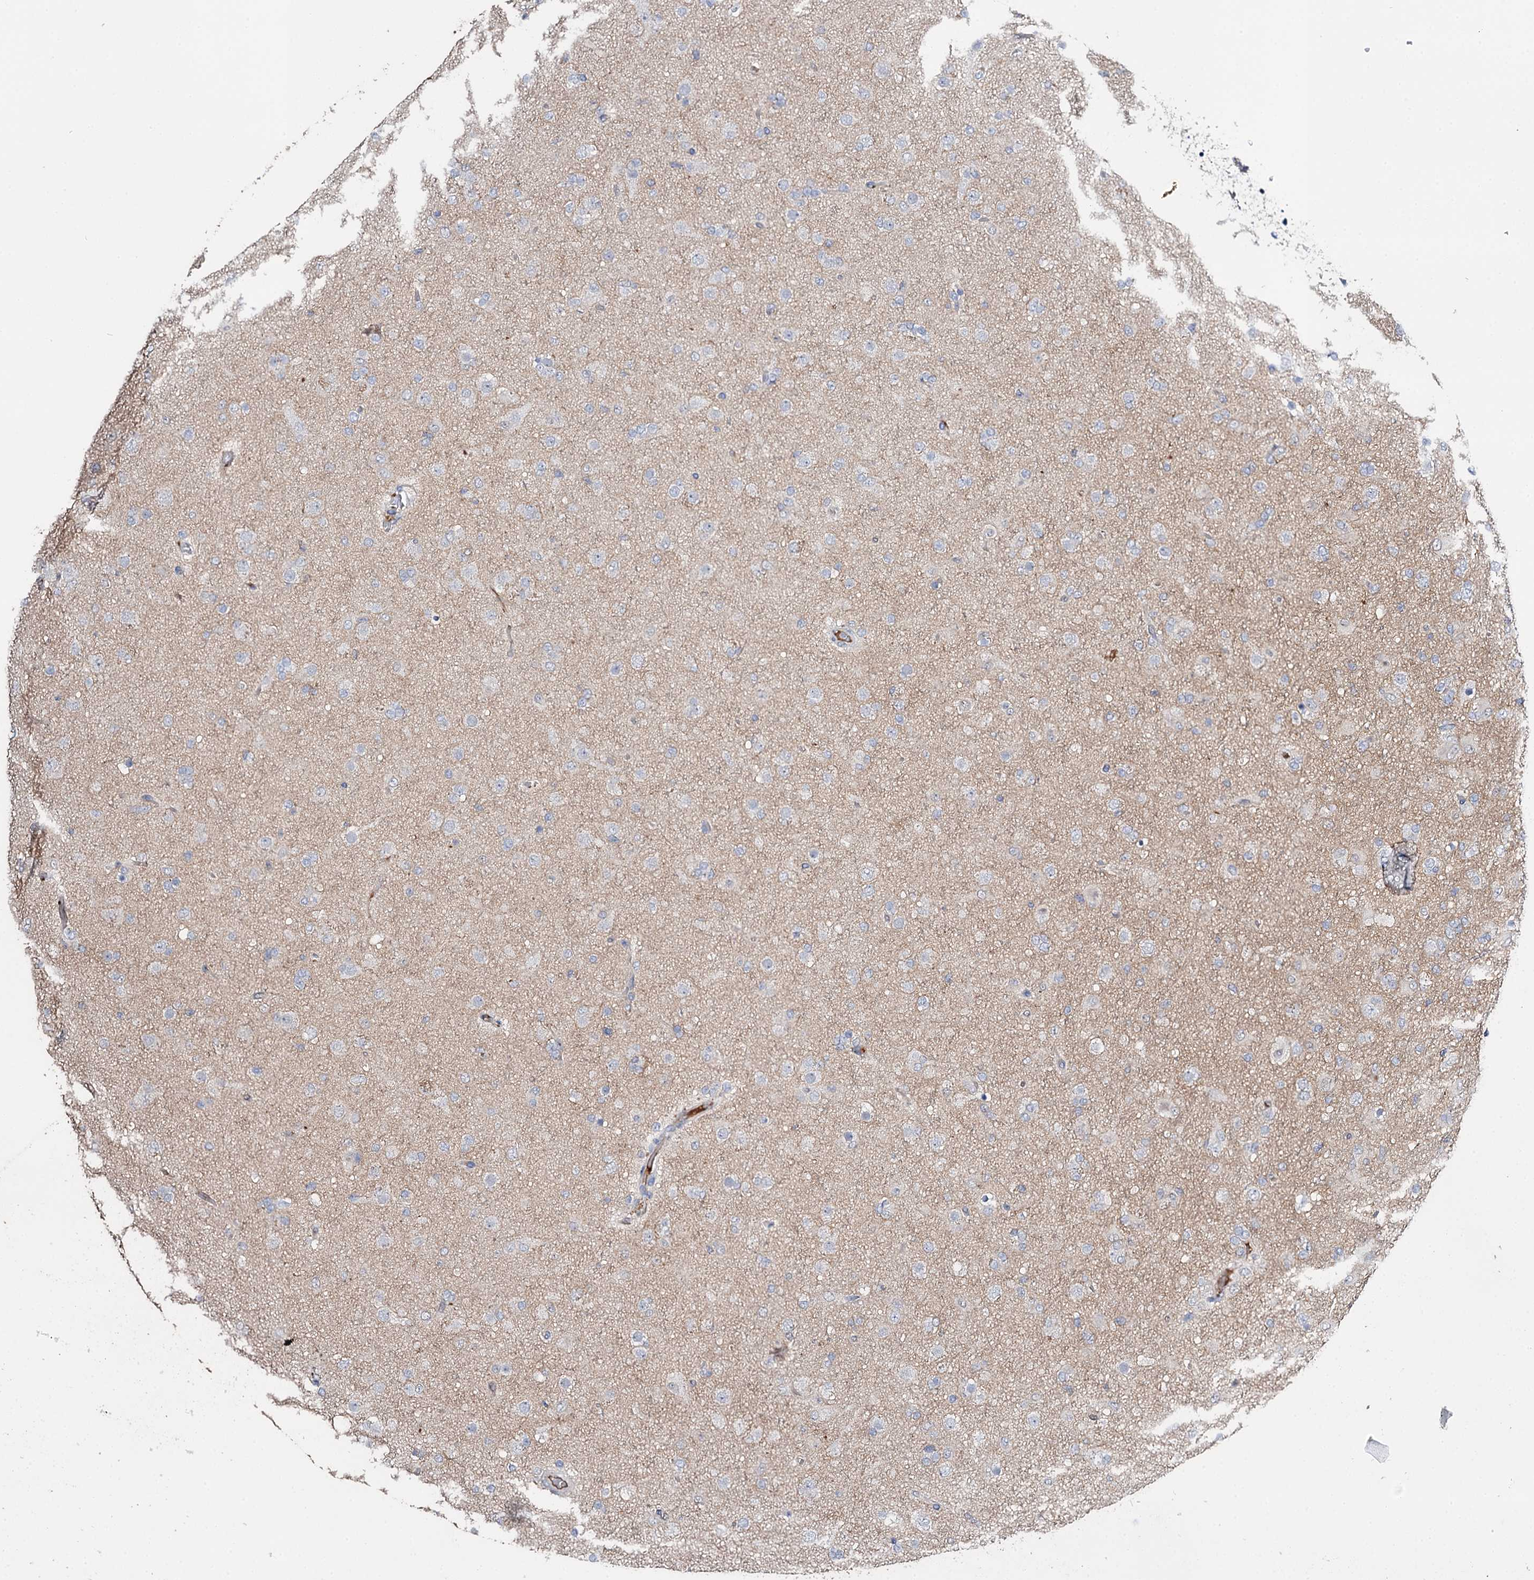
{"staining": {"intensity": "negative", "quantity": "none", "location": "none"}, "tissue": "glioma", "cell_type": "Tumor cells", "image_type": "cancer", "snomed": [{"axis": "morphology", "description": "Glioma, malignant, Low grade"}, {"axis": "topography", "description": "Brain"}], "caption": "The image reveals no staining of tumor cells in glioma. (DAB (3,3'-diaminobenzidine) IHC, high magnification).", "gene": "DNAH6", "patient": {"sex": "male", "age": 65}}